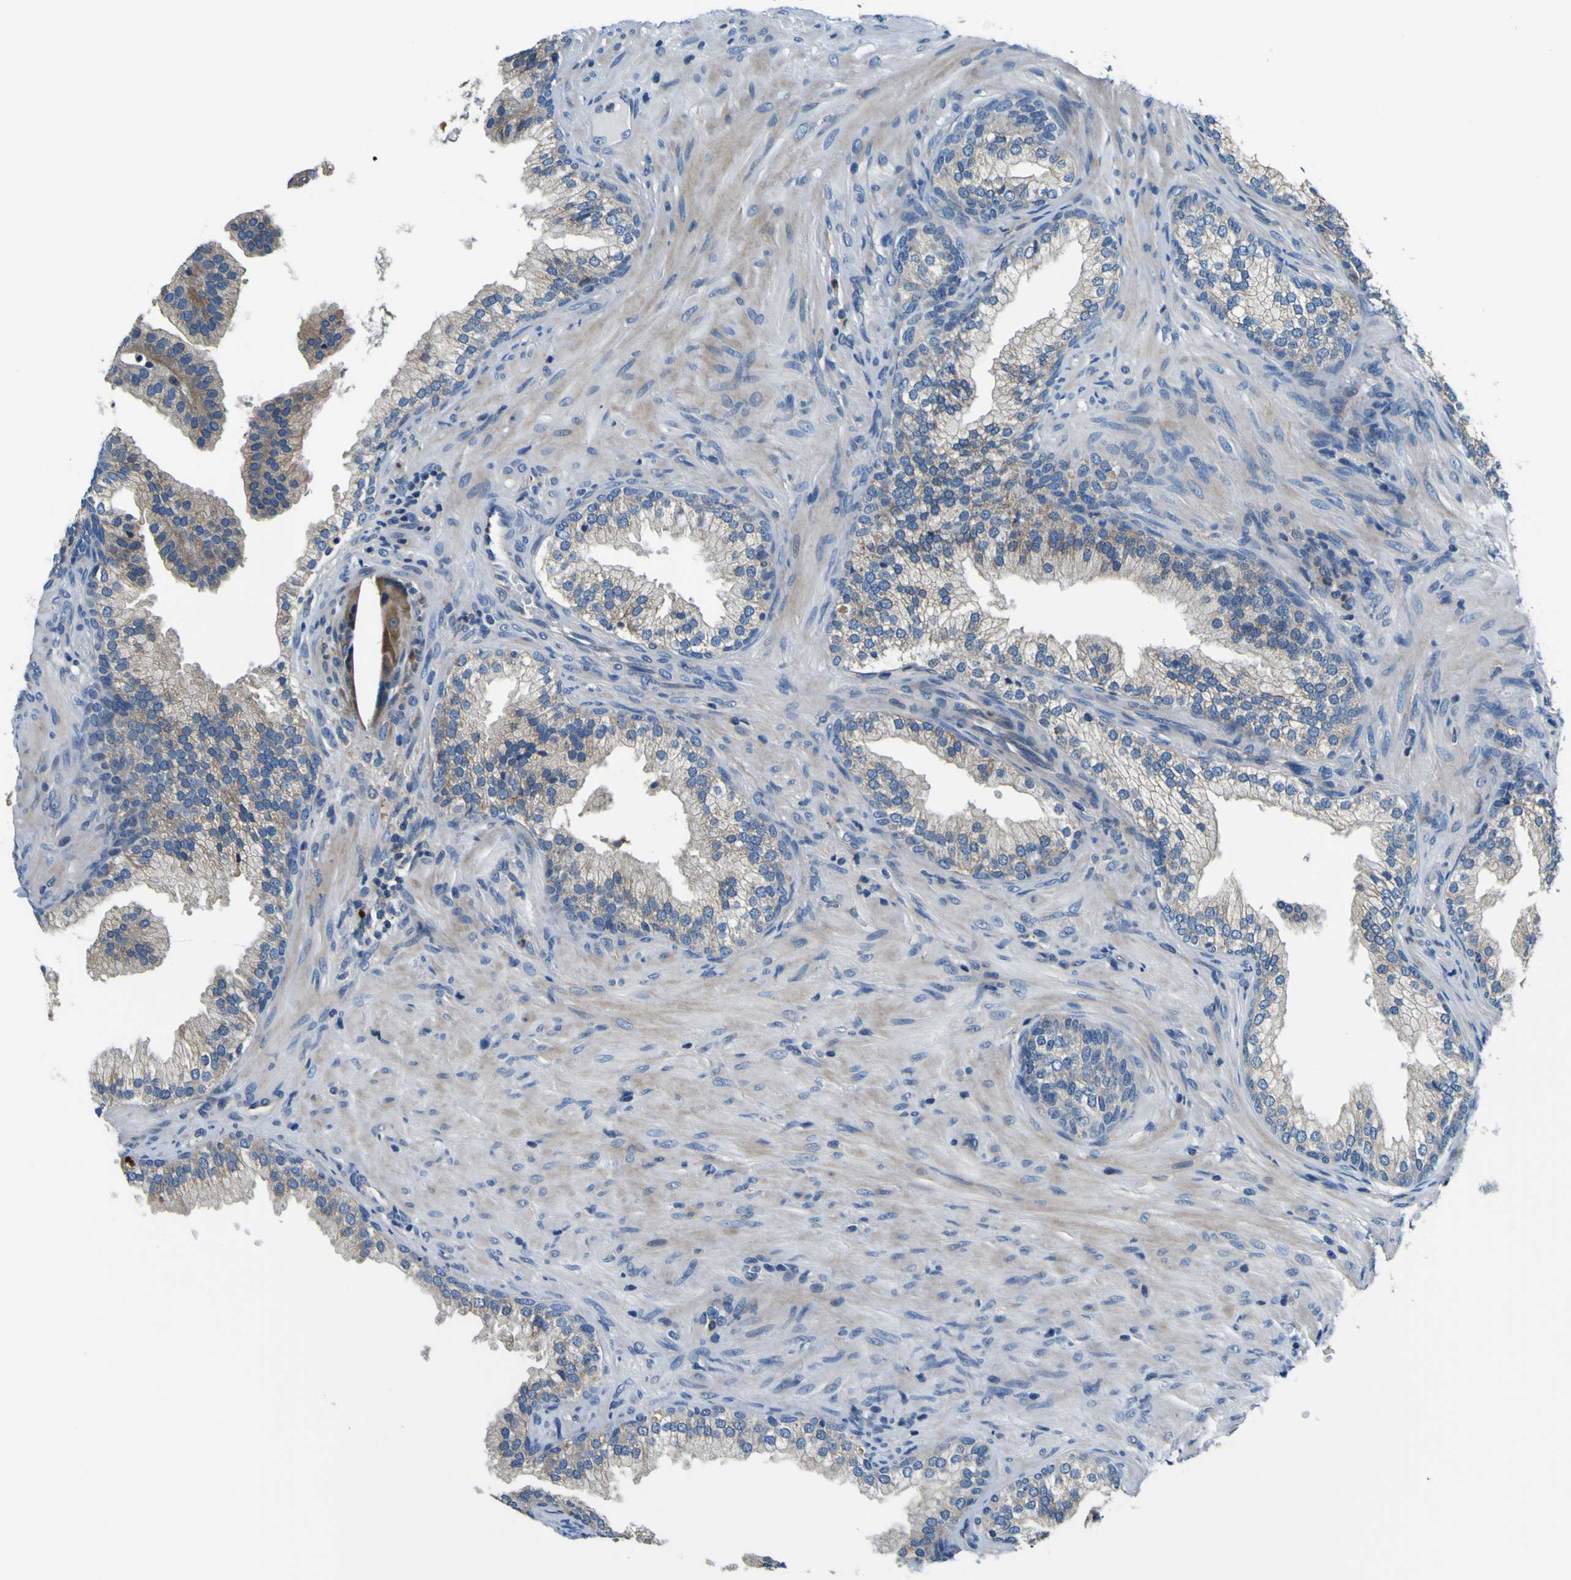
{"staining": {"intensity": "negative", "quantity": "none", "location": "none"}, "tissue": "prostate", "cell_type": "Glandular cells", "image_type": "normal", "snomed": [{"axis": "morphology", "description": "Normal tissue, NOS"}, {"axis": "topography", "description": "Prostate"}], "caption": "Immunohistochemistry (IHC) of unremarkable prostate shows no expression in glandular cells. Nuclei are stained in blue.", "gene": "CLSTN1", "patient": {"sex": "male", "age": 76}}